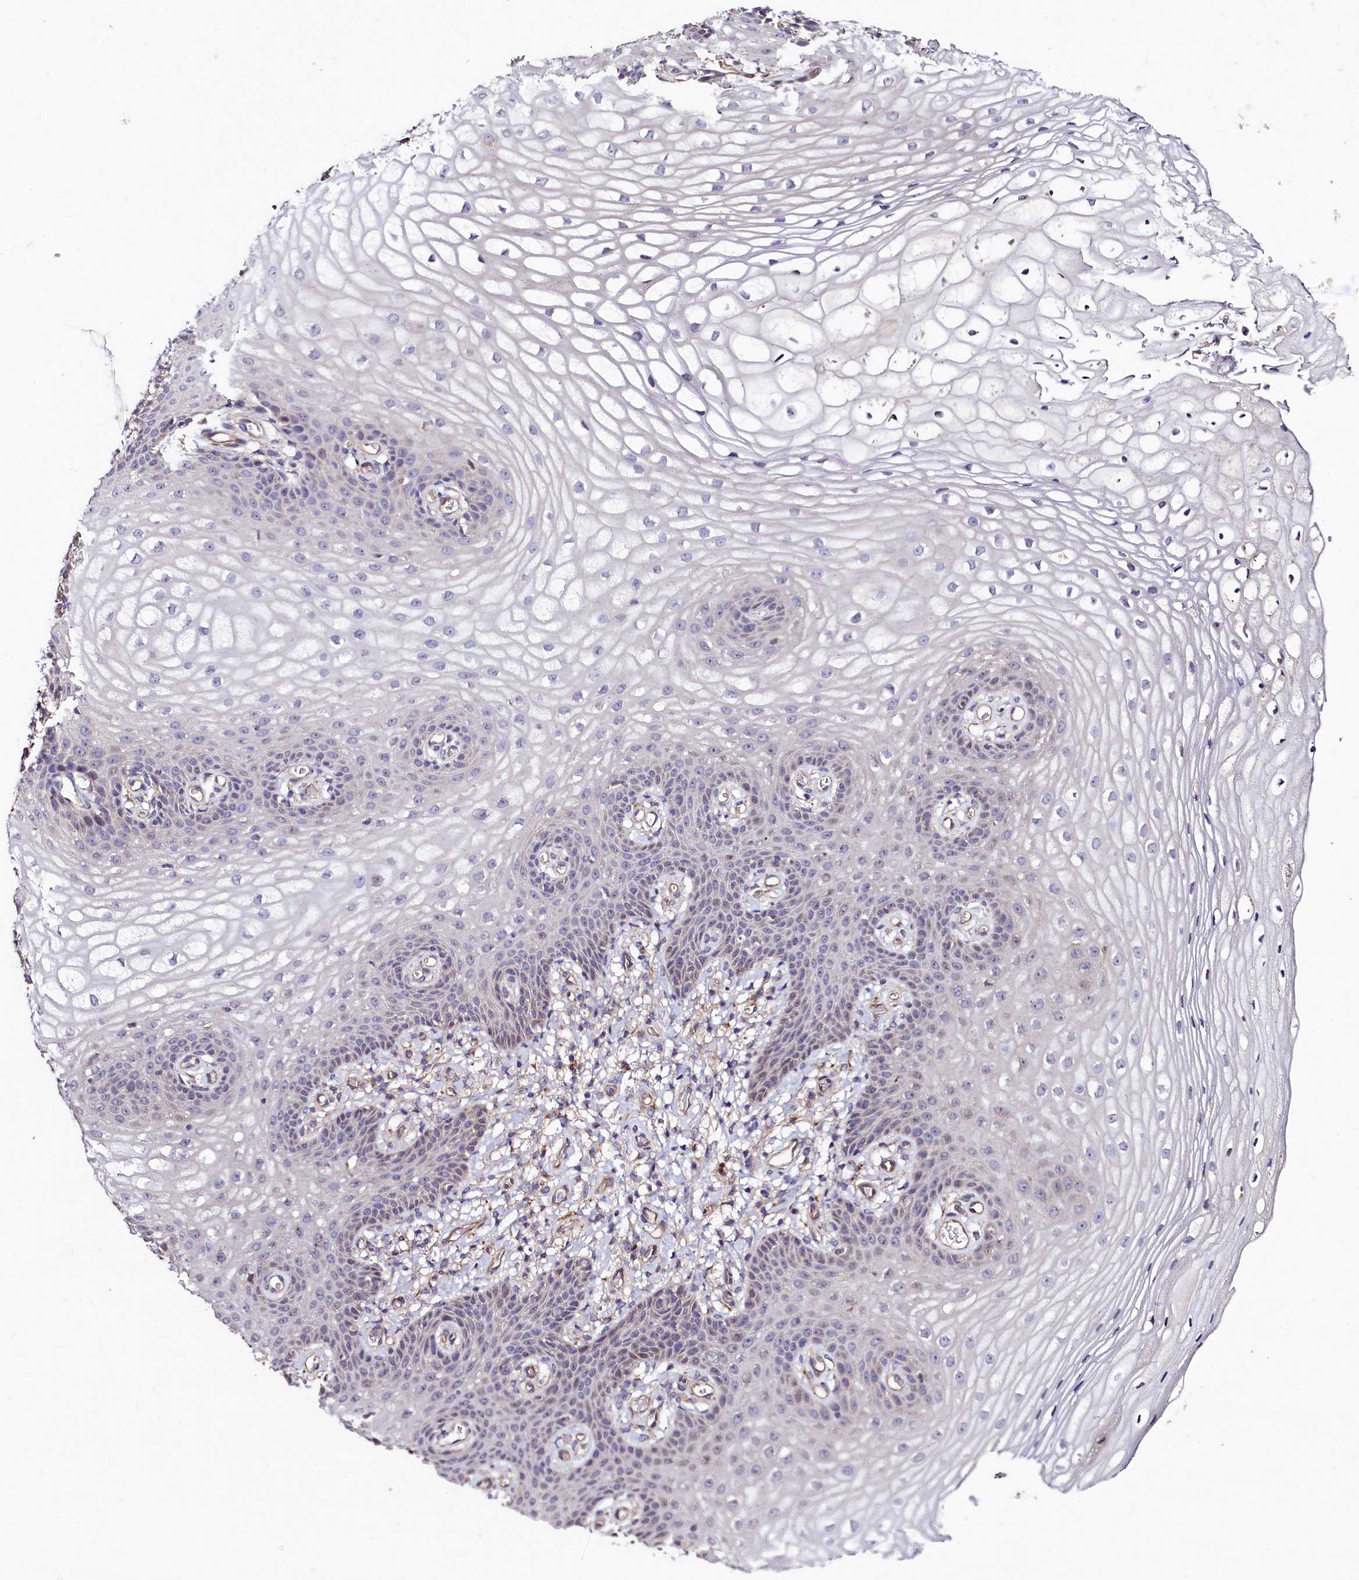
{"staining": {"intensity": "negative", "quantity": "none", "location": "none"}, "tissue": "vagina", "cell_type": "Squamous epithelial cells", "image_type": "normal", "snomed": [{"axis": "morphology", "description": "Normal tissue, NOS"}, {"axis": "topography", "description": "Vagina"}], "caption": "Immunohistochemistry (IHC) micrograph of normal vagina stained for a protein (brown), which exhibits no positivity in squamous epithelial cells.", "gene": "PALM", "patient": {"sex": "female", "age": 60}}